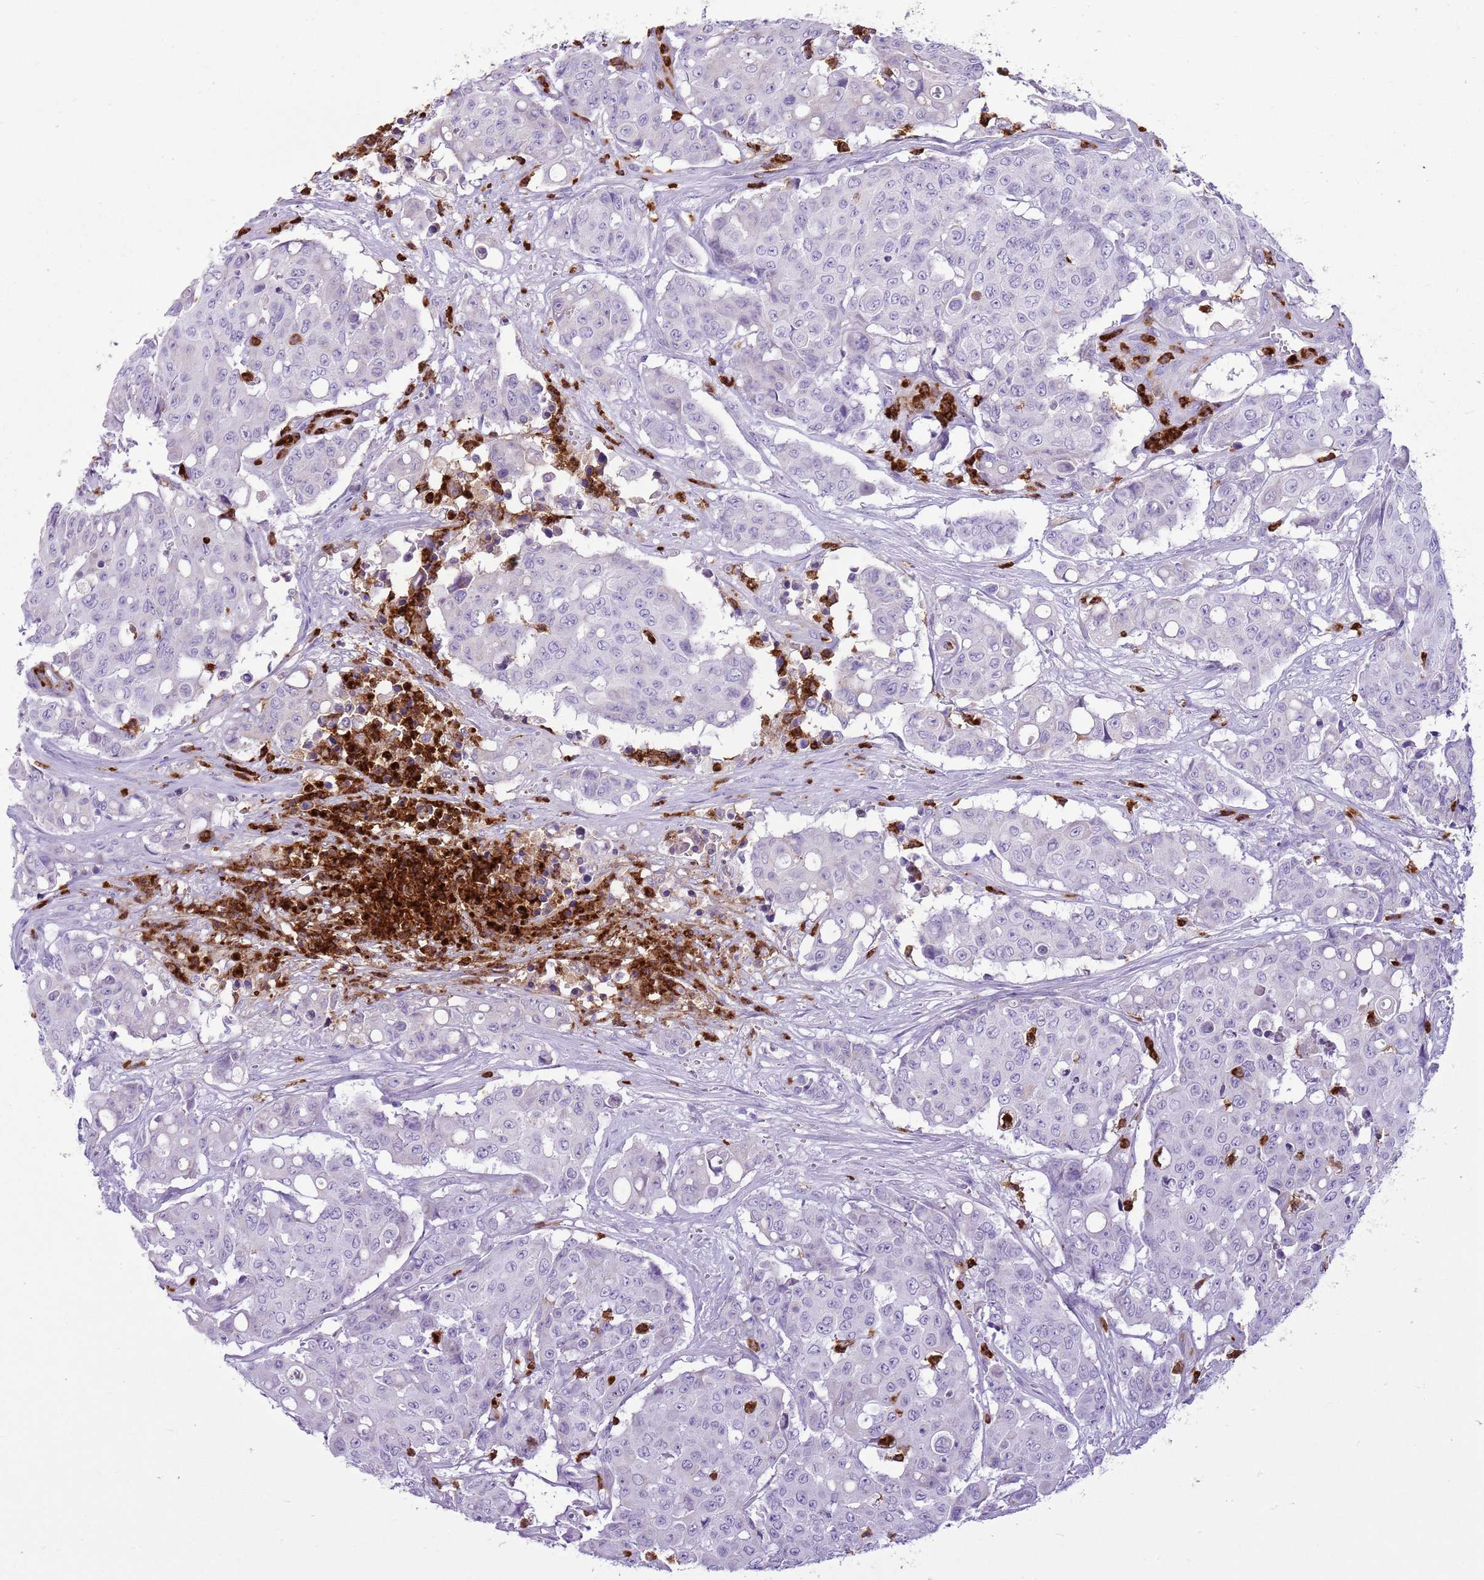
{"staining": {"intensity": "negative", "quantity": "none", "location": "none"}, "tissue": "colorectal cancer", "cell_type": "Tumor cells", "image_type": "cancer", "snomed": [{"axis": "morphology", "description": "Adenocarcinoma, NOS"}, {"axis": "topography", "description": "Colon"}], "caption": "High magnification brightfield microscopy of colorectal adenocarcinoma stained with DAB (brown) and counterstained with hematoxylin (blue): tumor cells show no significant positivity. The staining is performed using DAB brown chromogen with nuclei counter-stained in using hematoxylin.", "gene": "CD177", "patient": {"sex": "male", "age": 51}}